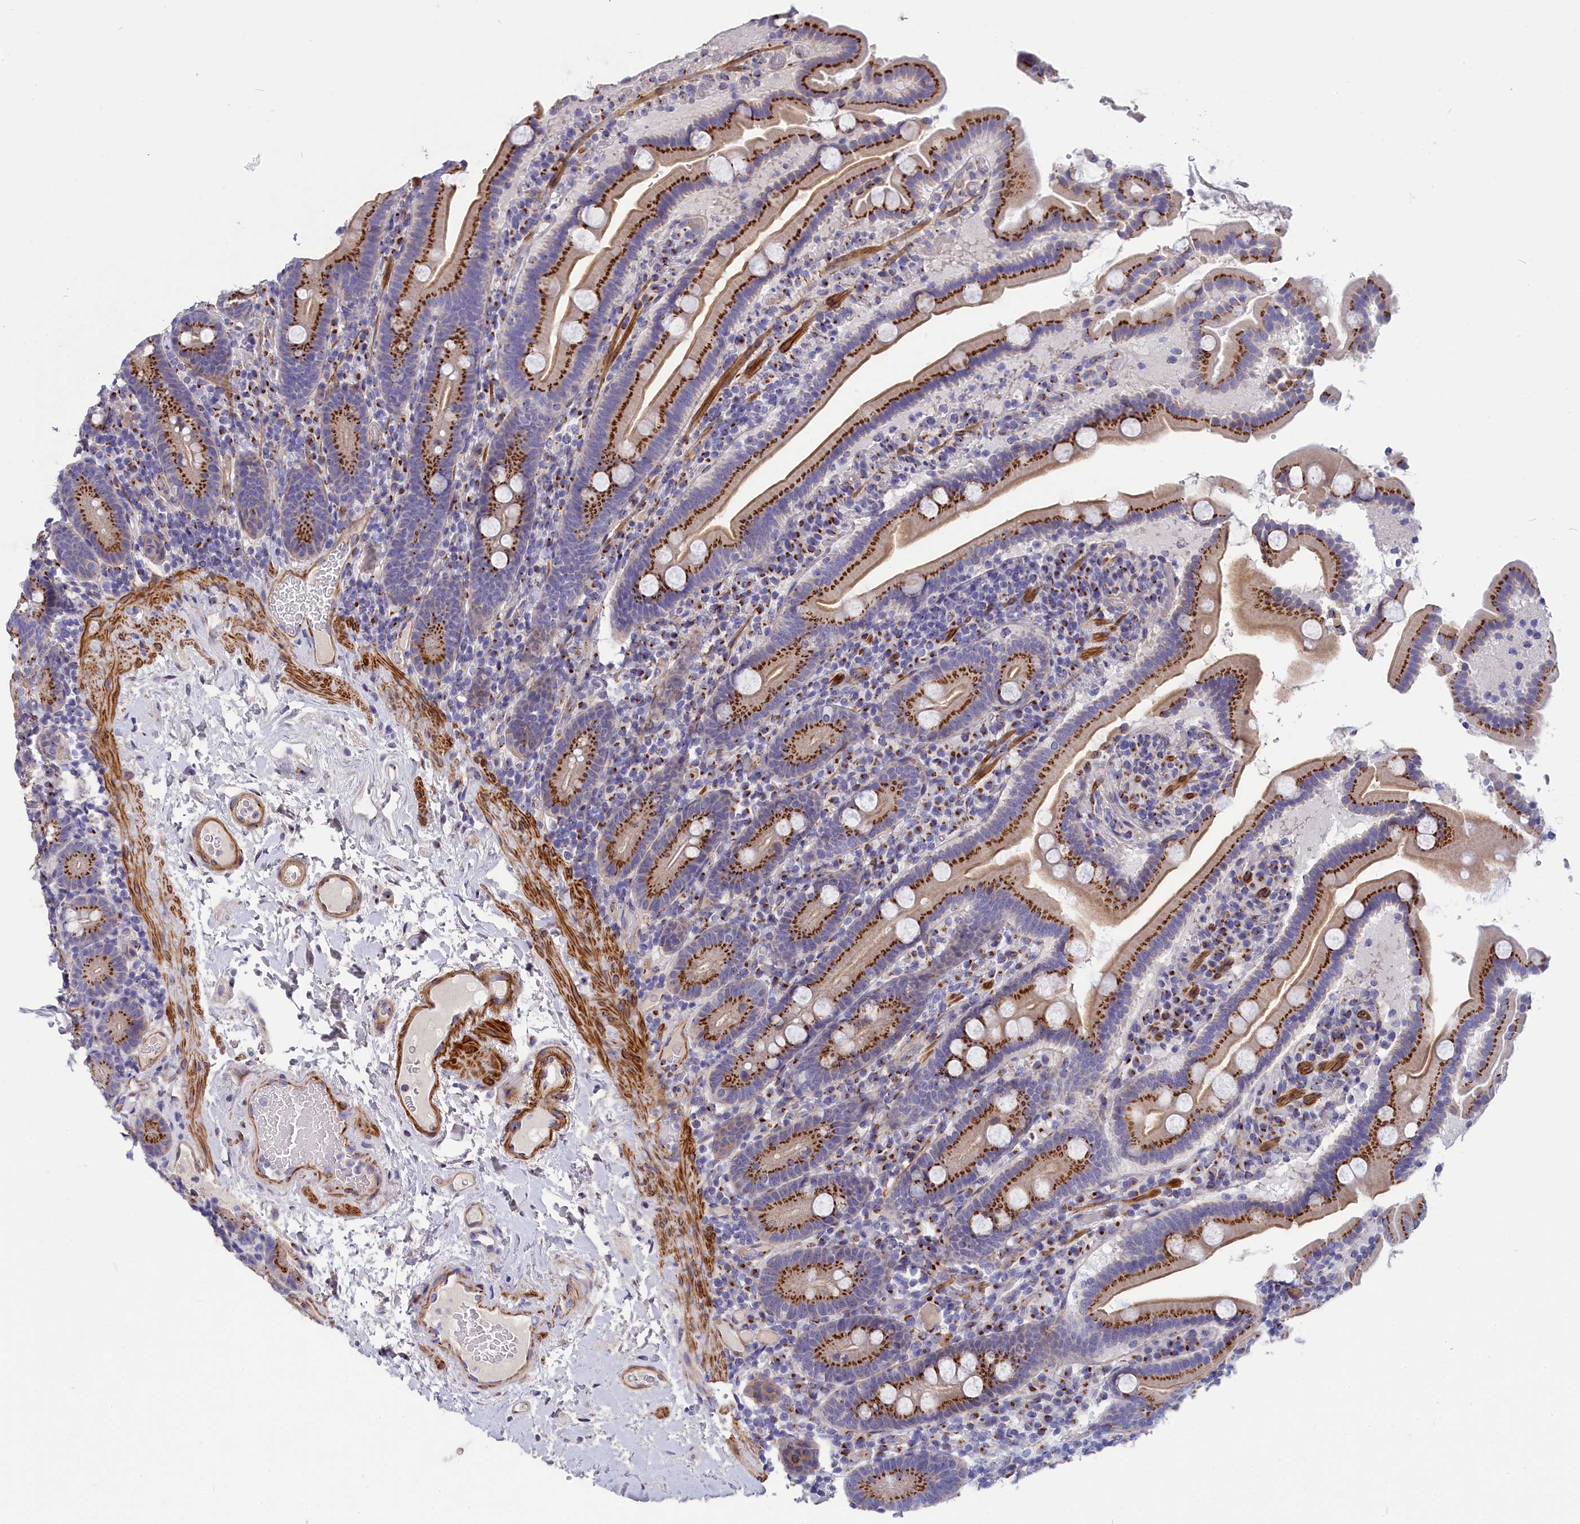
{"staining": {"intensity": "strong", "quantity": ">75%", "location": "cytoplasmic/membranous"}, "tissue": "duodenum", "cell_type": "Glandular cells", "image_type": "normal", "snomed": [{"axis": "morphology", "description": "Normal tissue, NOS"}, {"axis": "topography", "description": "Duodenum"}], "caption": "Immunohistochemical staining of unremarkable human duodenum reveals strong cytoplasmic/membranous protein expression in about >75% of glandular cells.", "gene": "TUBGCP4", "patient": {"sex": "male", "age": 55}}